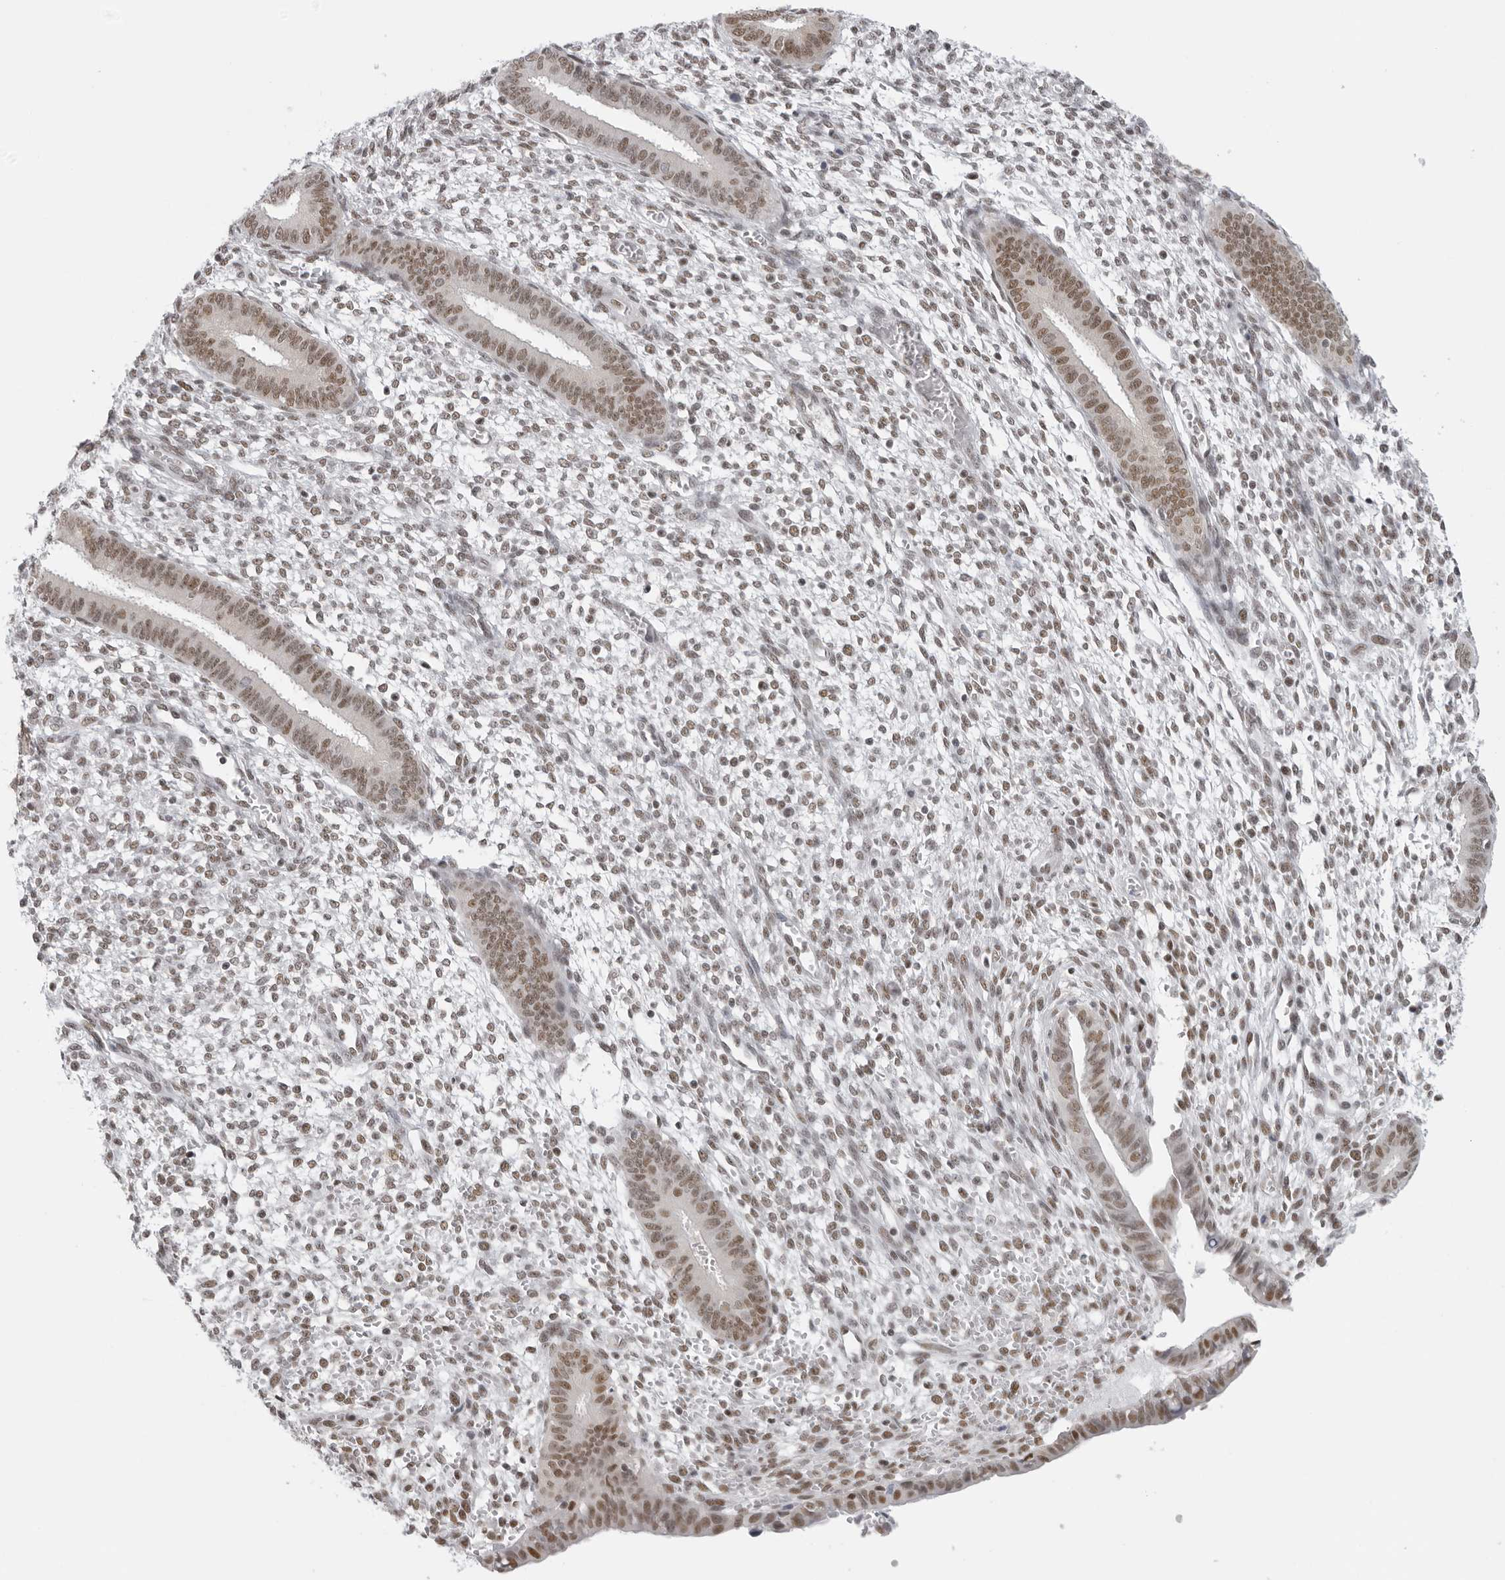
{"staining": {"intensity": "weak", "quantity": "25%-75%", "location": "nuclear"}, "tissue": "endometrium", "cell_type": "Cells in endometrial stroma", "image_type": "normal", "snomed": [{"axis": "morphology", "description": "Normal tissue, NOS"}, {"axis": "topography", "description": "Endometrium"}], "caption": "Cells in endometrial stroma show low levels of weak nuclear staining in about 25%-75% of cells in benign endometrium. (DAB (3,3'-diaminobenzidine) IHC, brown staining for protein, blue staining for nuclei).", "gene": "RPA2", "patient": {"sex": "female", "age": 46}}